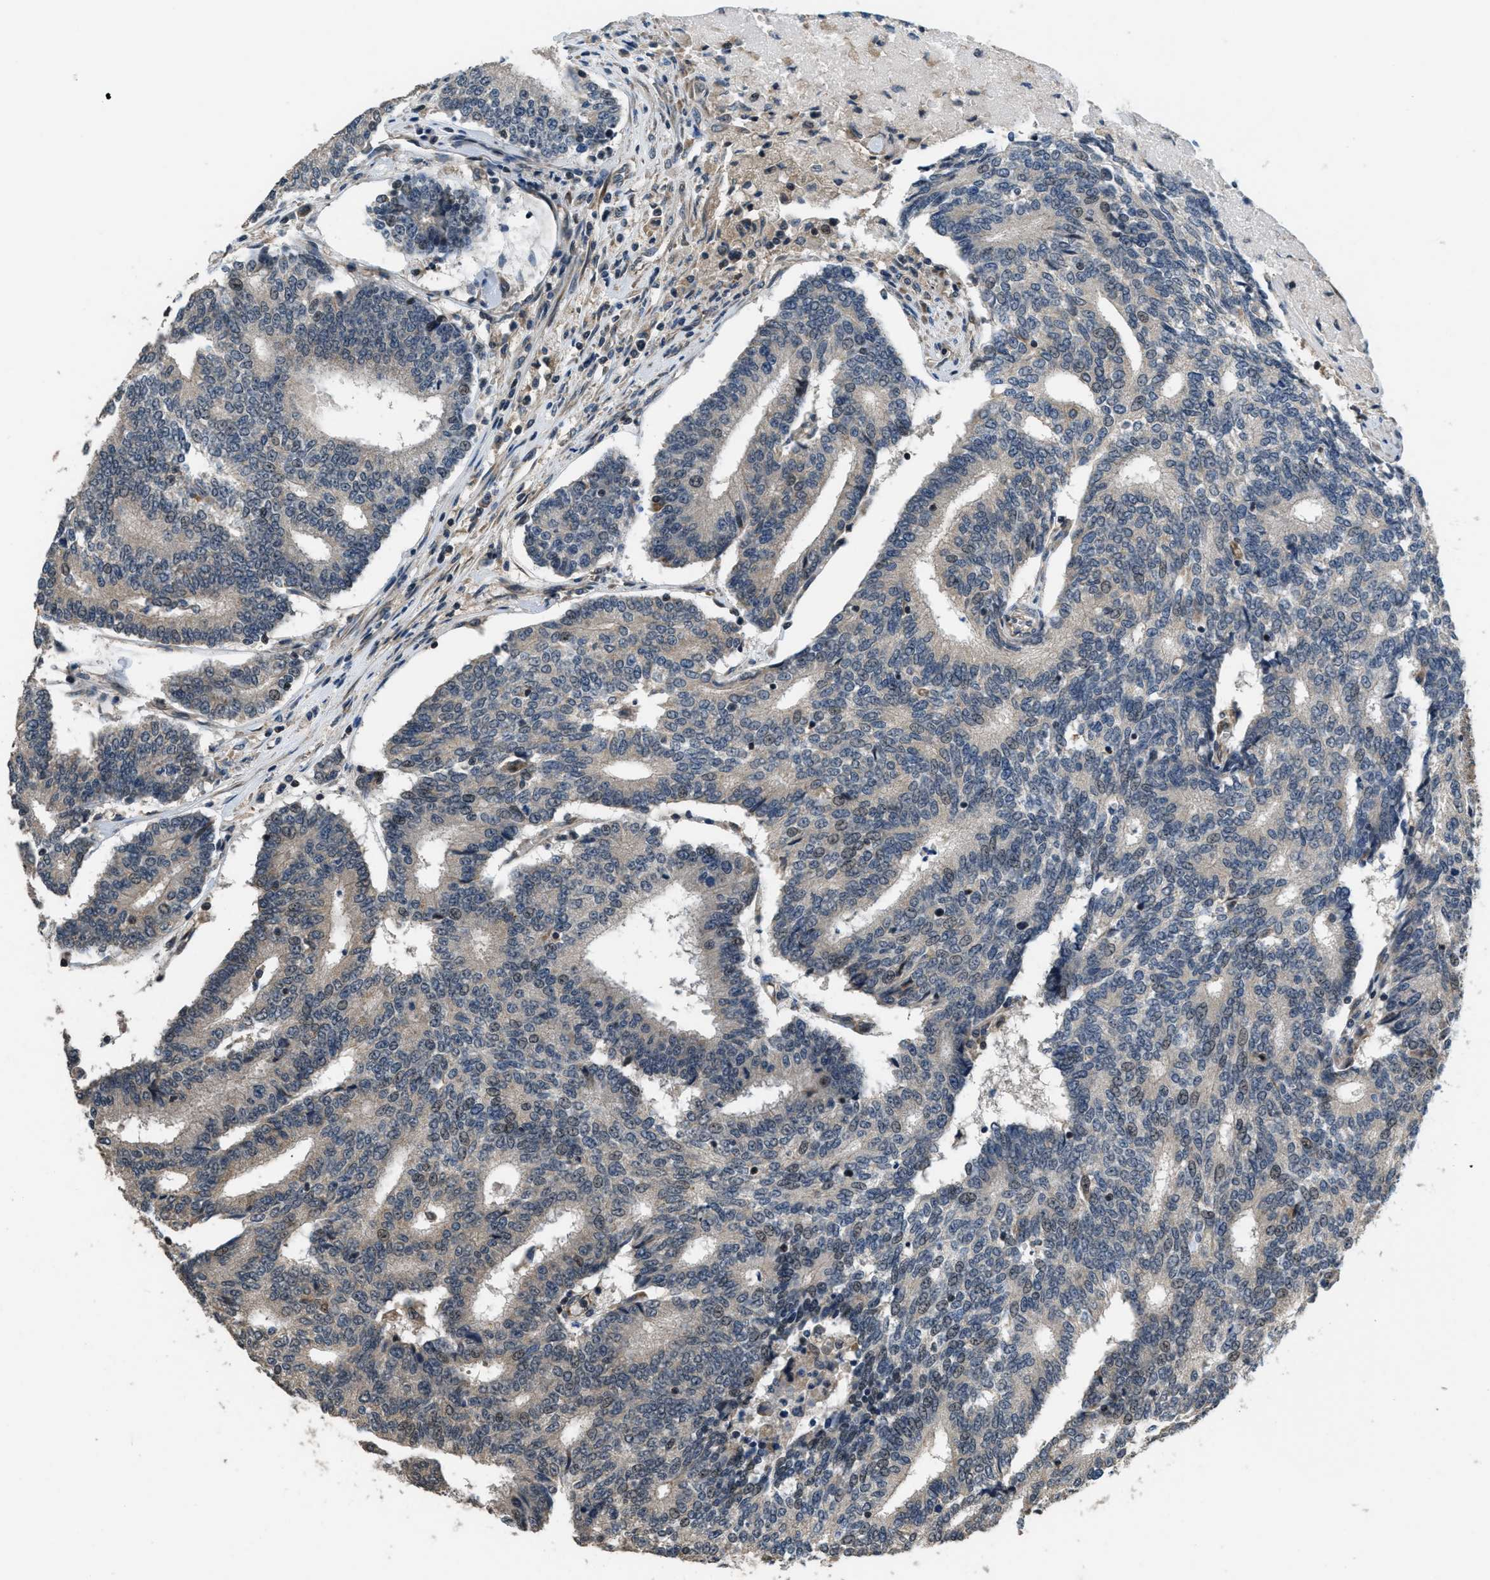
{"staining": {"intensity": "weak", "quantity": "<25%", "location": "cytoplasmic/membranous,nuclear"}, "tissue": "prostate cancer", "cell_type": "Tumor cells", "image_type": "cancer", "snomed": [{"axis": "morphology", "description": "Normal tissue, NOS"}, {"axis": "morphology", "description": "Adenocarcinoma, High grade"}, {"axis": "topography", "description": "Prostate"}, {"axis": "topography", "description": "Seminal veicle"}], "caption": "Immunohistochemical staining of high-grade adenocarcinoma (prostate) shows no significant expression in tumor cells.", "gene": "NAT1", "patient": {"sex": "male", "age": 55}}